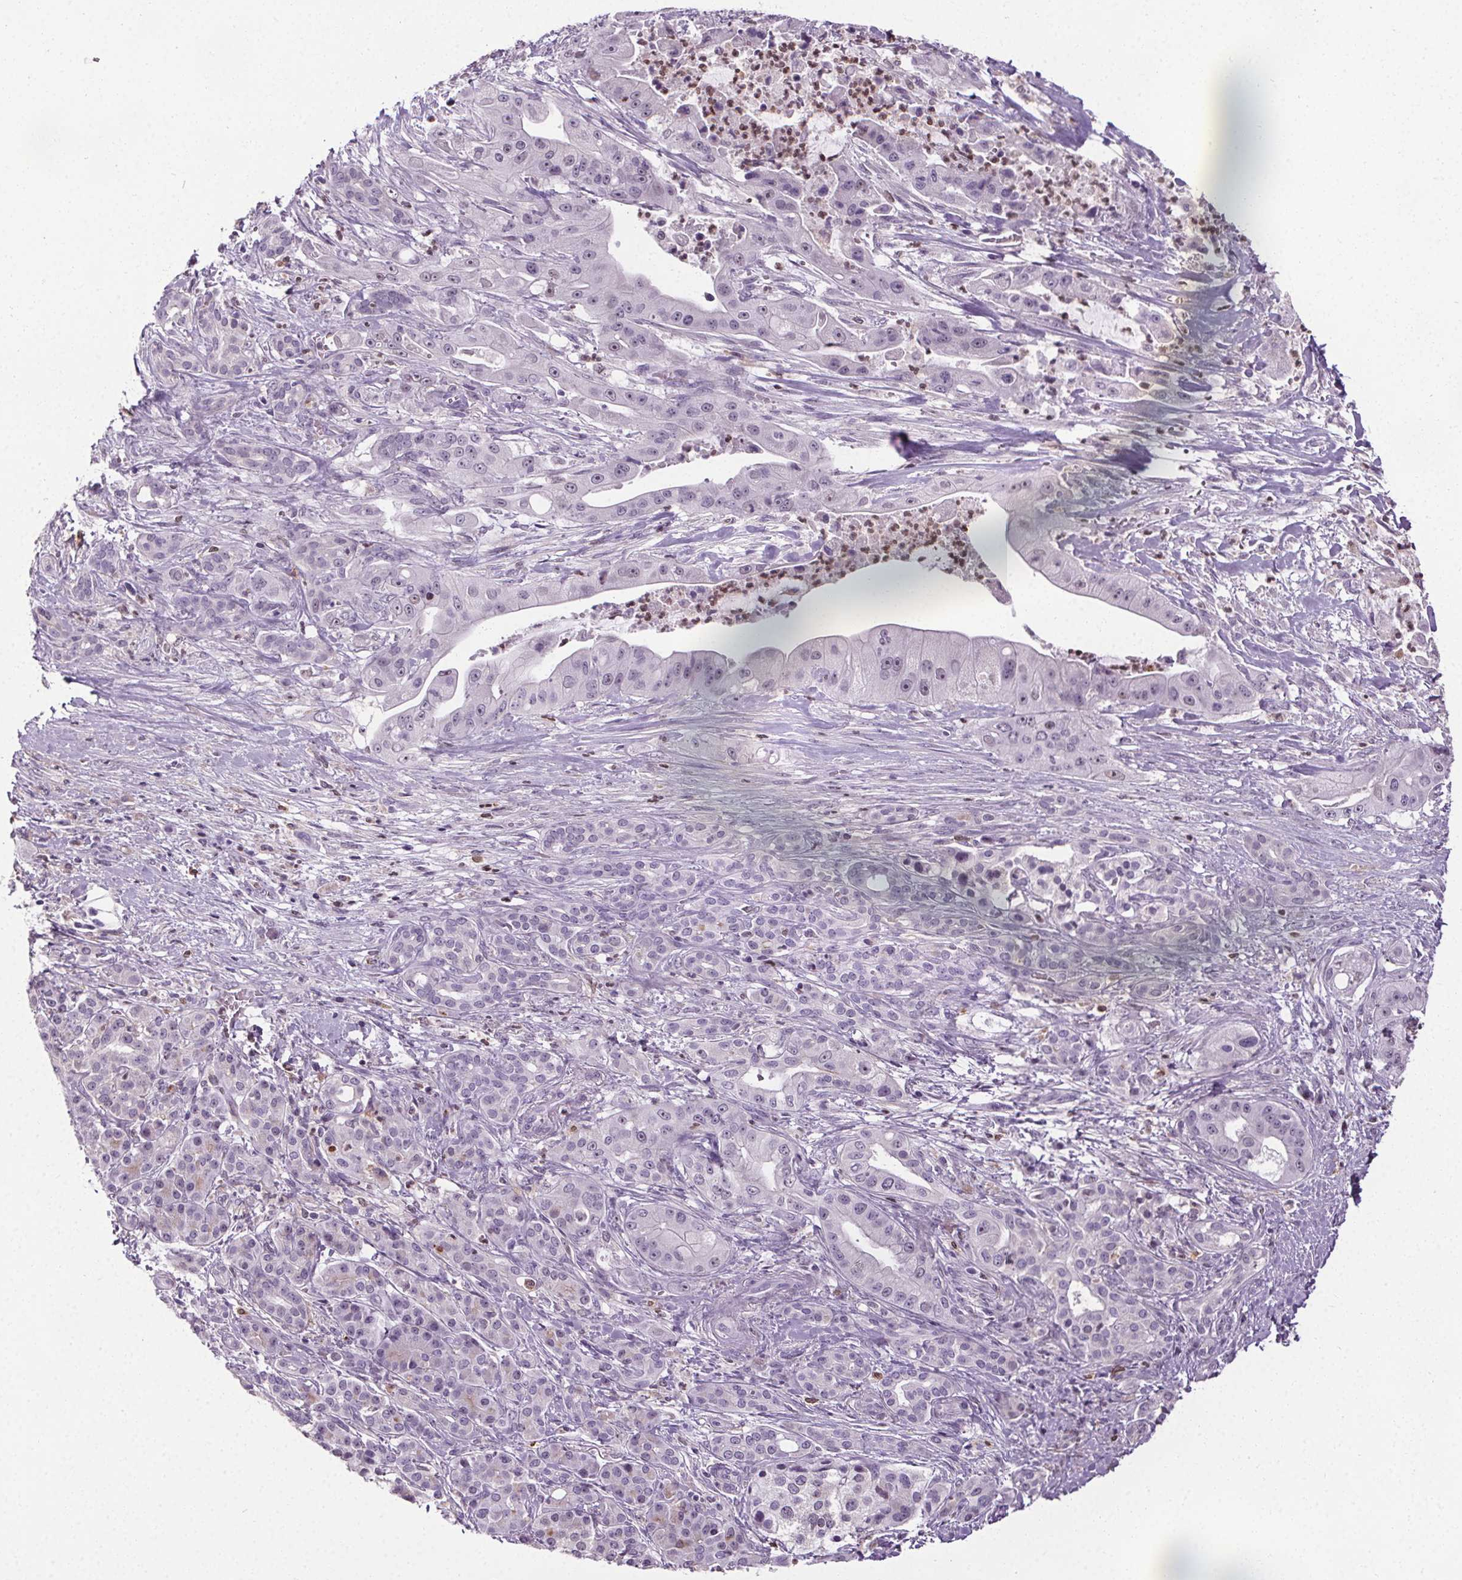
{"staining": {"intensity": "negative", "quantity": "none", "location": "none"}, "tissue": "pancreatic cancer", "cell_type": "Tumor cells", "image_type": "cancer", "snomed": [{"axis": "morphology", "description": "Normal tissue, NOS"}, {"axis": "morphology", "description": "Inflammation, NOS"}, {"axis": "morphology", "description": "Adenocarcinoma, NOS"}, {"axis": "topography", "description": "Pancreas"}], "caption": "DAB (3,3'-diaminobenzidine) immunohistochemical staining of pancreatic adenocarcinoma displays no significant staining in tumor cells.", "gene": "TMEM240", "patient": {"sex": "male", "age": 57}}